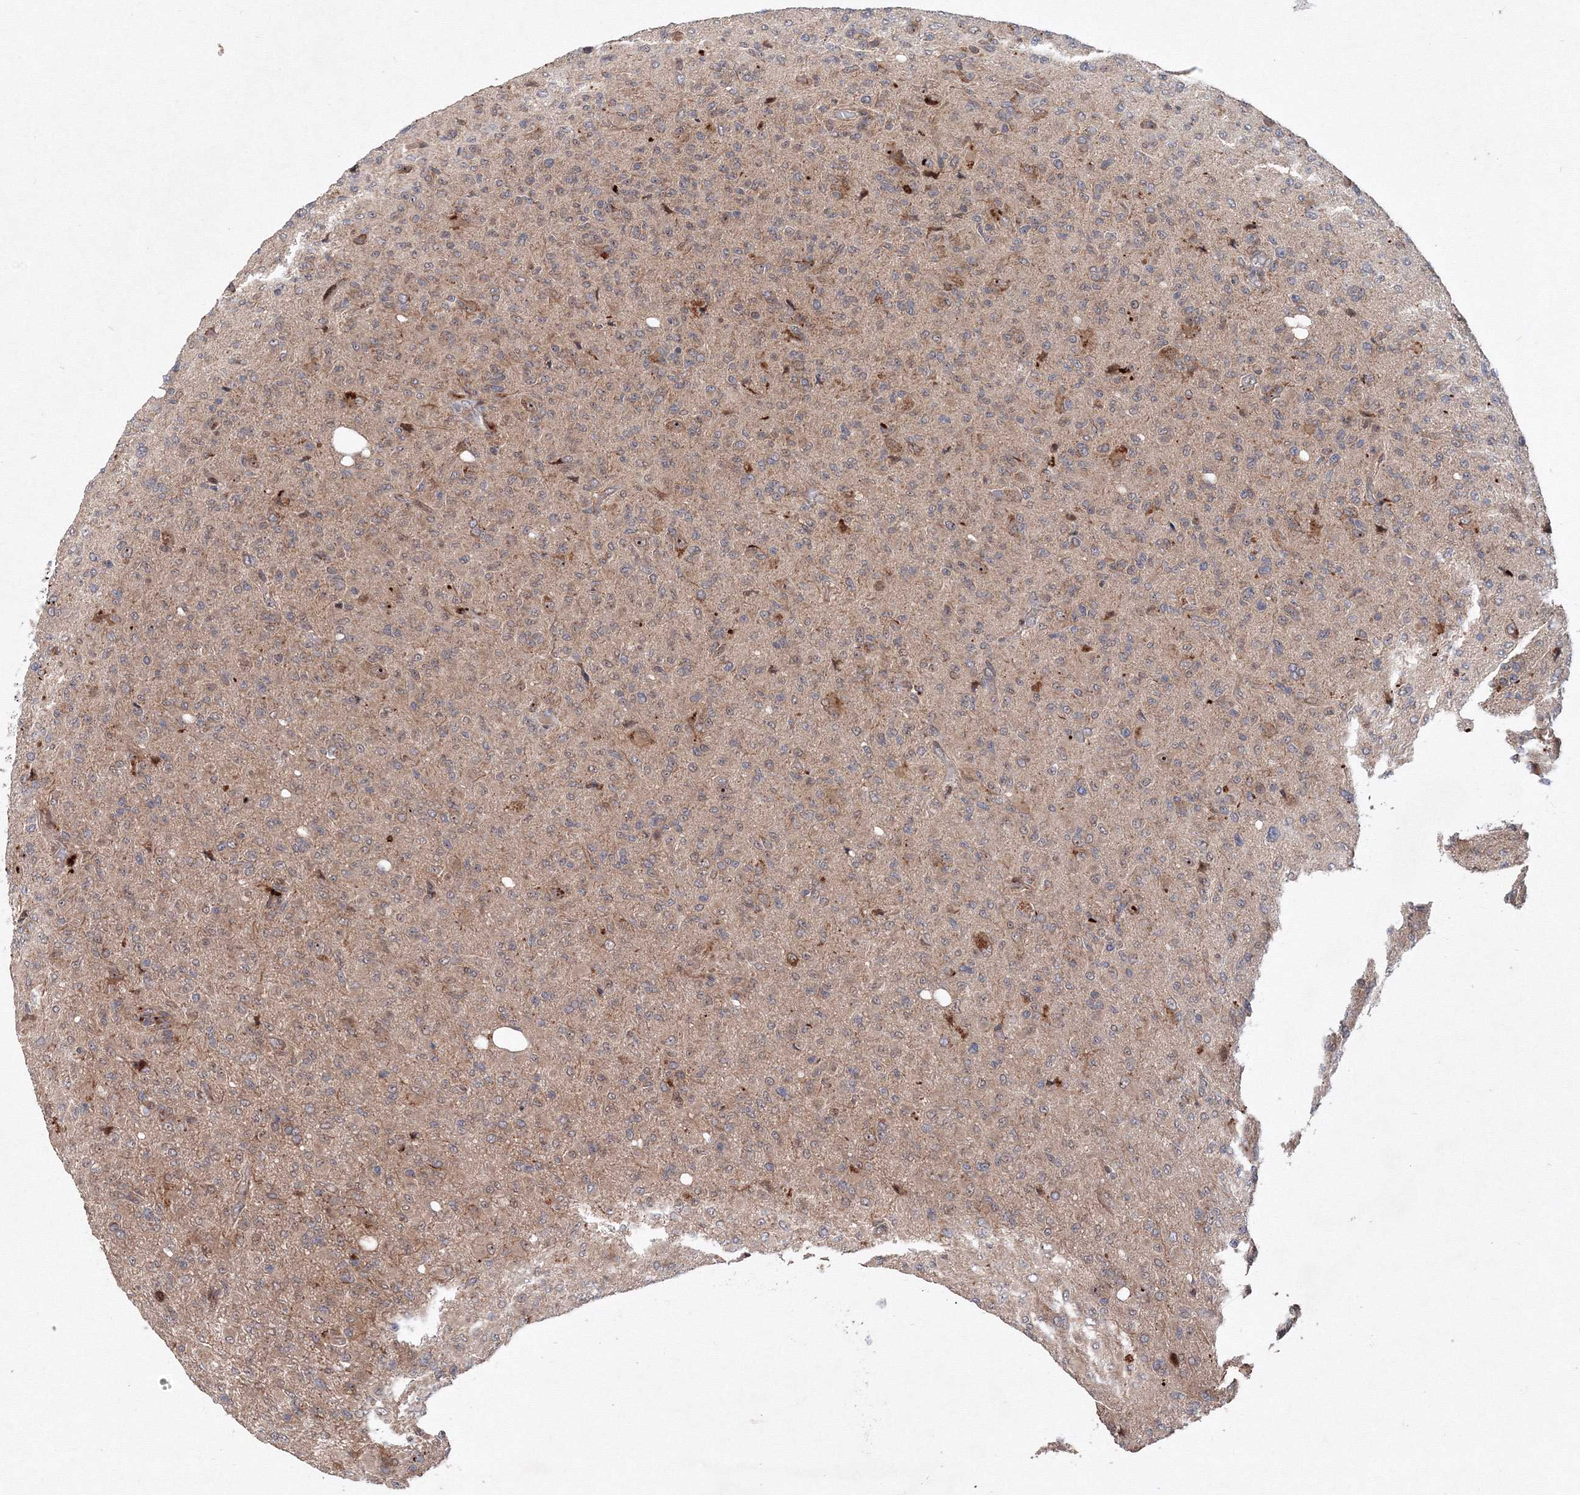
{"staining": {"intensity": "moderate", "quantity": "25%-75%", "location": "cytoplasmic/membranous,nuclear"}, "tissue": "glioma", "cell_type": "Tumor cells", "image_type": "cancer", "snomed": [{"axis": "morphology", "description": "Glioma, malignant, High grade"}, {"axis": "topography", "description": "Brain"}], "caption": "Malignant high-grade glioma stained for a protein (brown) shows moderate cytoplasmic/membranous and nuclear positive staining in approximately 25%-75% of tumor cells.", "gene": "ANKAR", "patient": {"sex": "female", "age": 57}}